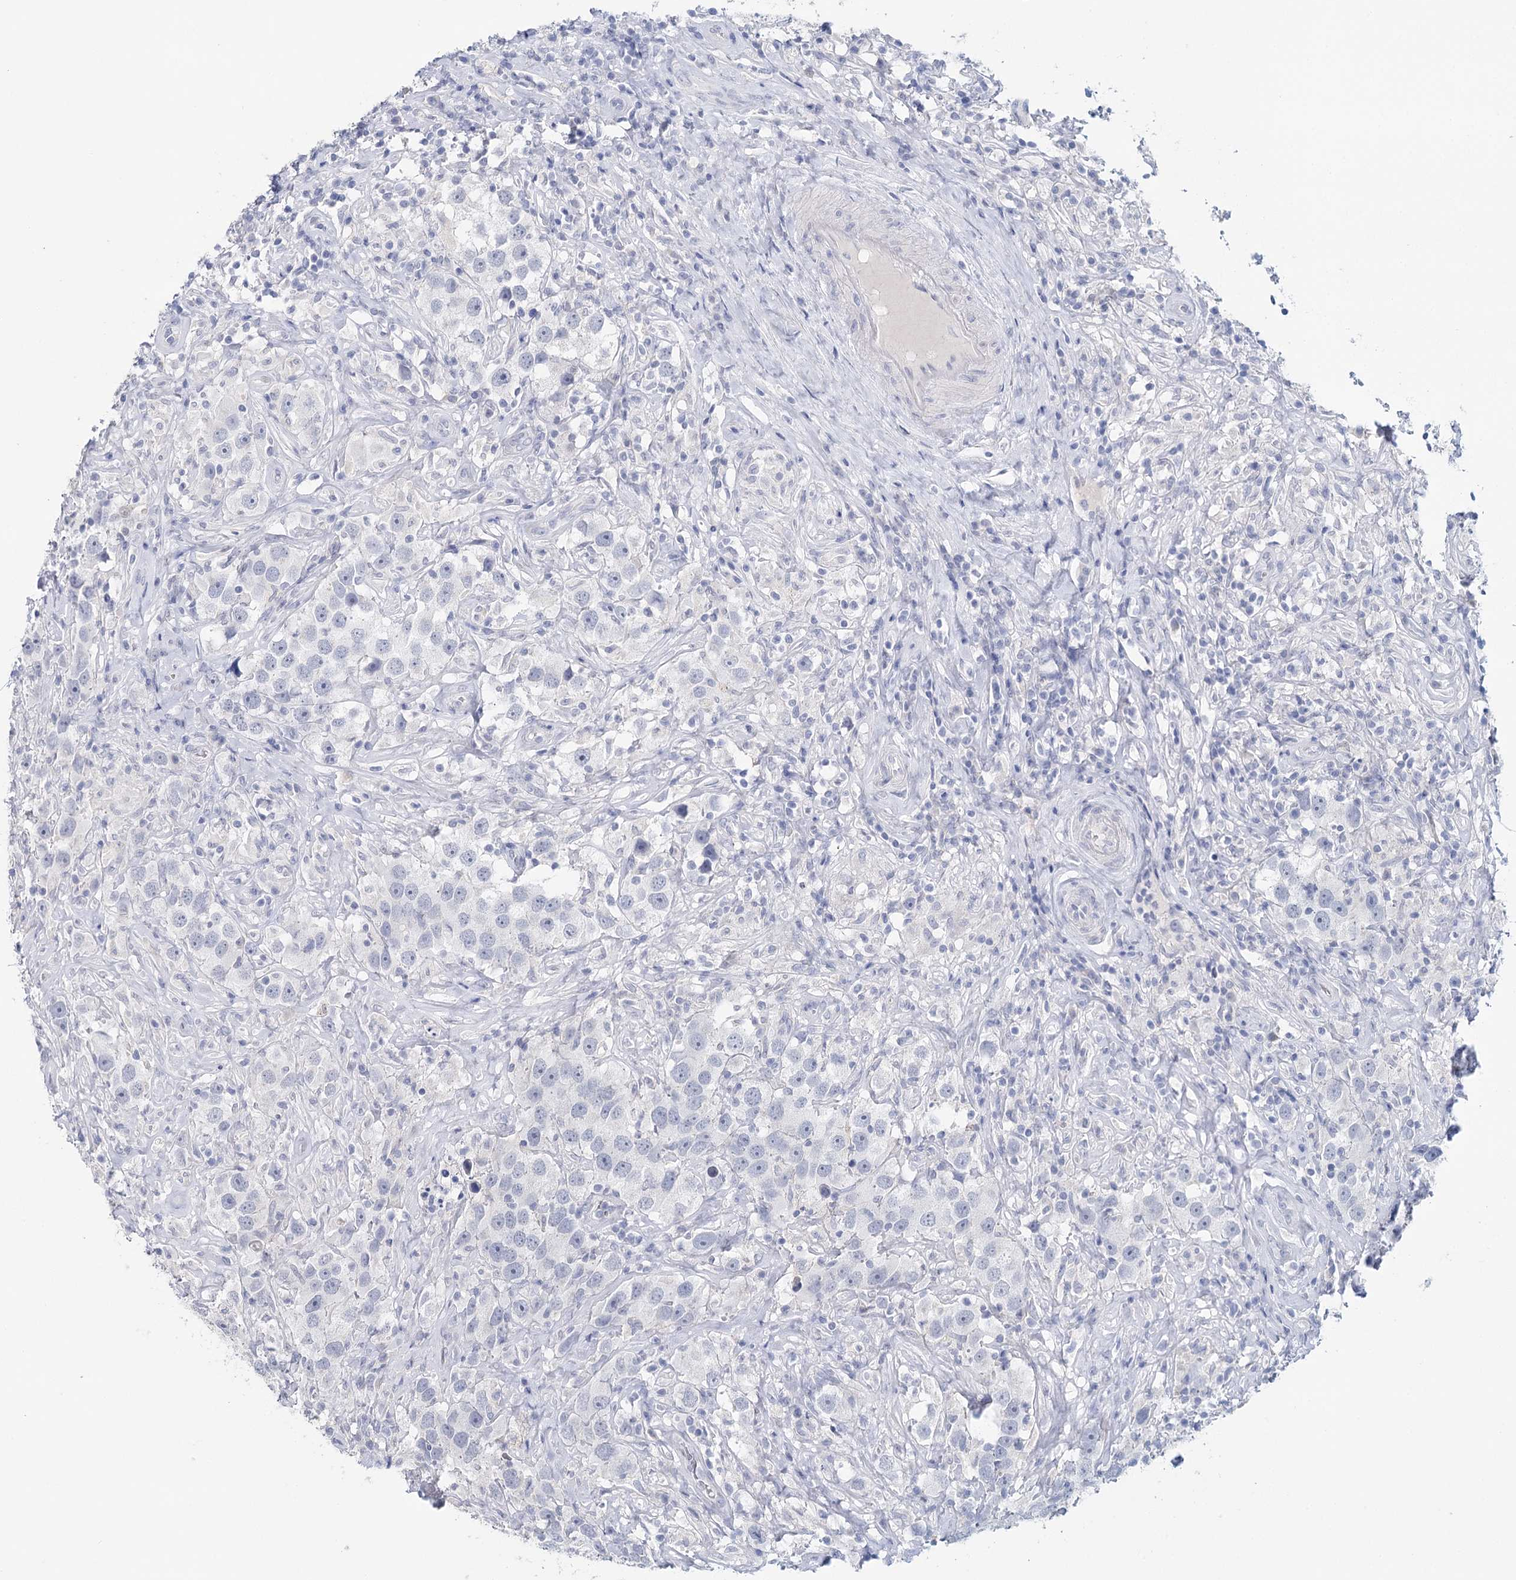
{"staining": {"intensity": "negative", "quantity": "none", "location": "none"}, "tissue": "testis cancer", "cell_type": "Tumor cells", "image_type": "cancer", "snomed": [{"axis": "morphology", "description": "Seminoma, NOS"}, {"axis": "topography", "description": "Testis"}], "caption": "DAB (3,3'-diaminobenzidine) immunohistochemical staining of human seminoma (testis) shows no significant staining in tumor cells.", "gene": "HSPA4L", "patient": {"sex": "male", "age": 49}}